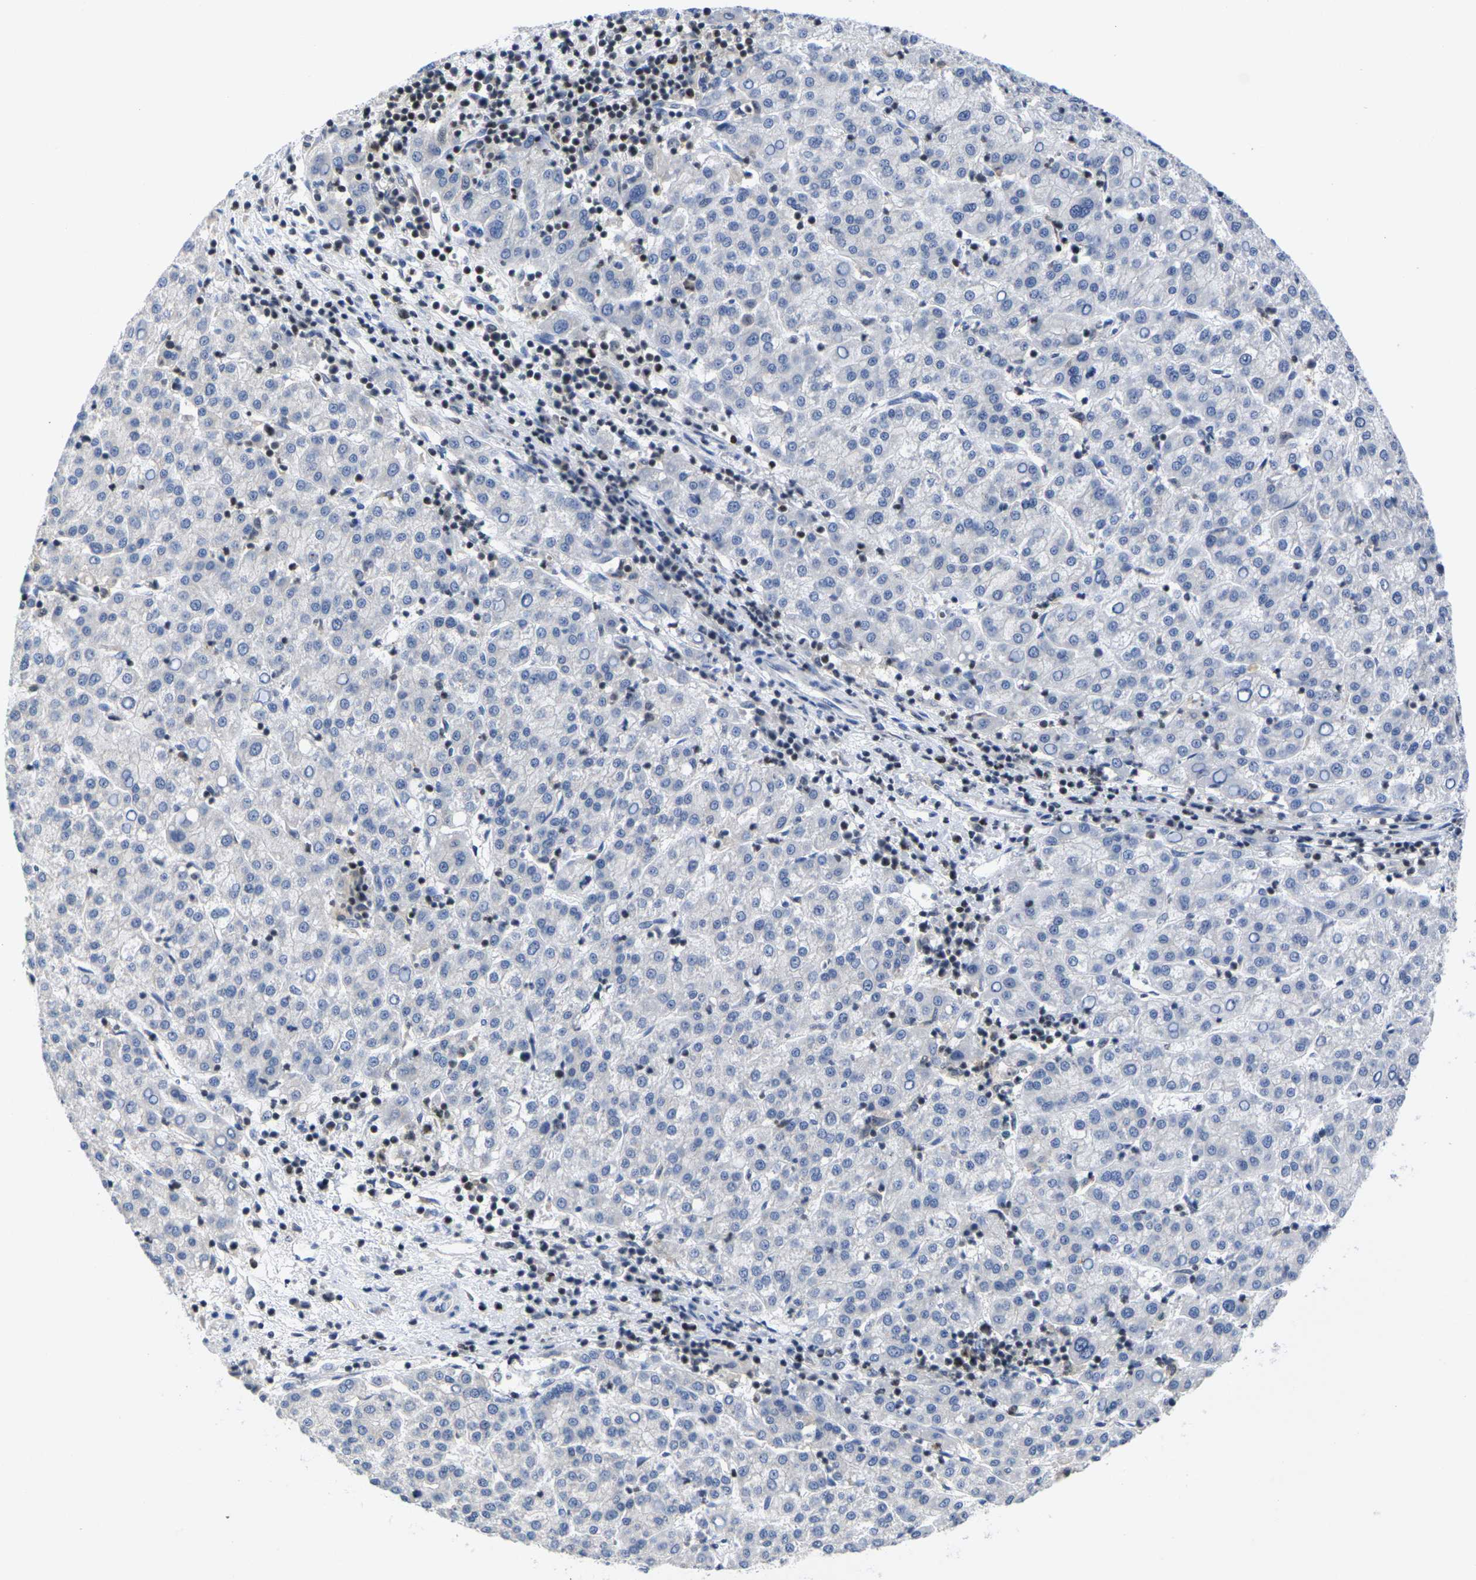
{"staining": {"intensity": "negative", "quantity": "none", "location": "none"}, "tissue": "liver cancer", "cell_type": "Tumor cells", "image_type": "cancer", "snomed": [{"axis": "morphology", "description": "Carcinoma, Hepatocellular, NOS"}, {"axis": "topography", "description": "Liver"}], "caption": "A histopathology image of human liver hepatocellular carcinoma is negative for staining in tumor cells.", "gene": "IKZF1", "patient": {"sex": "female", "age": 58}}